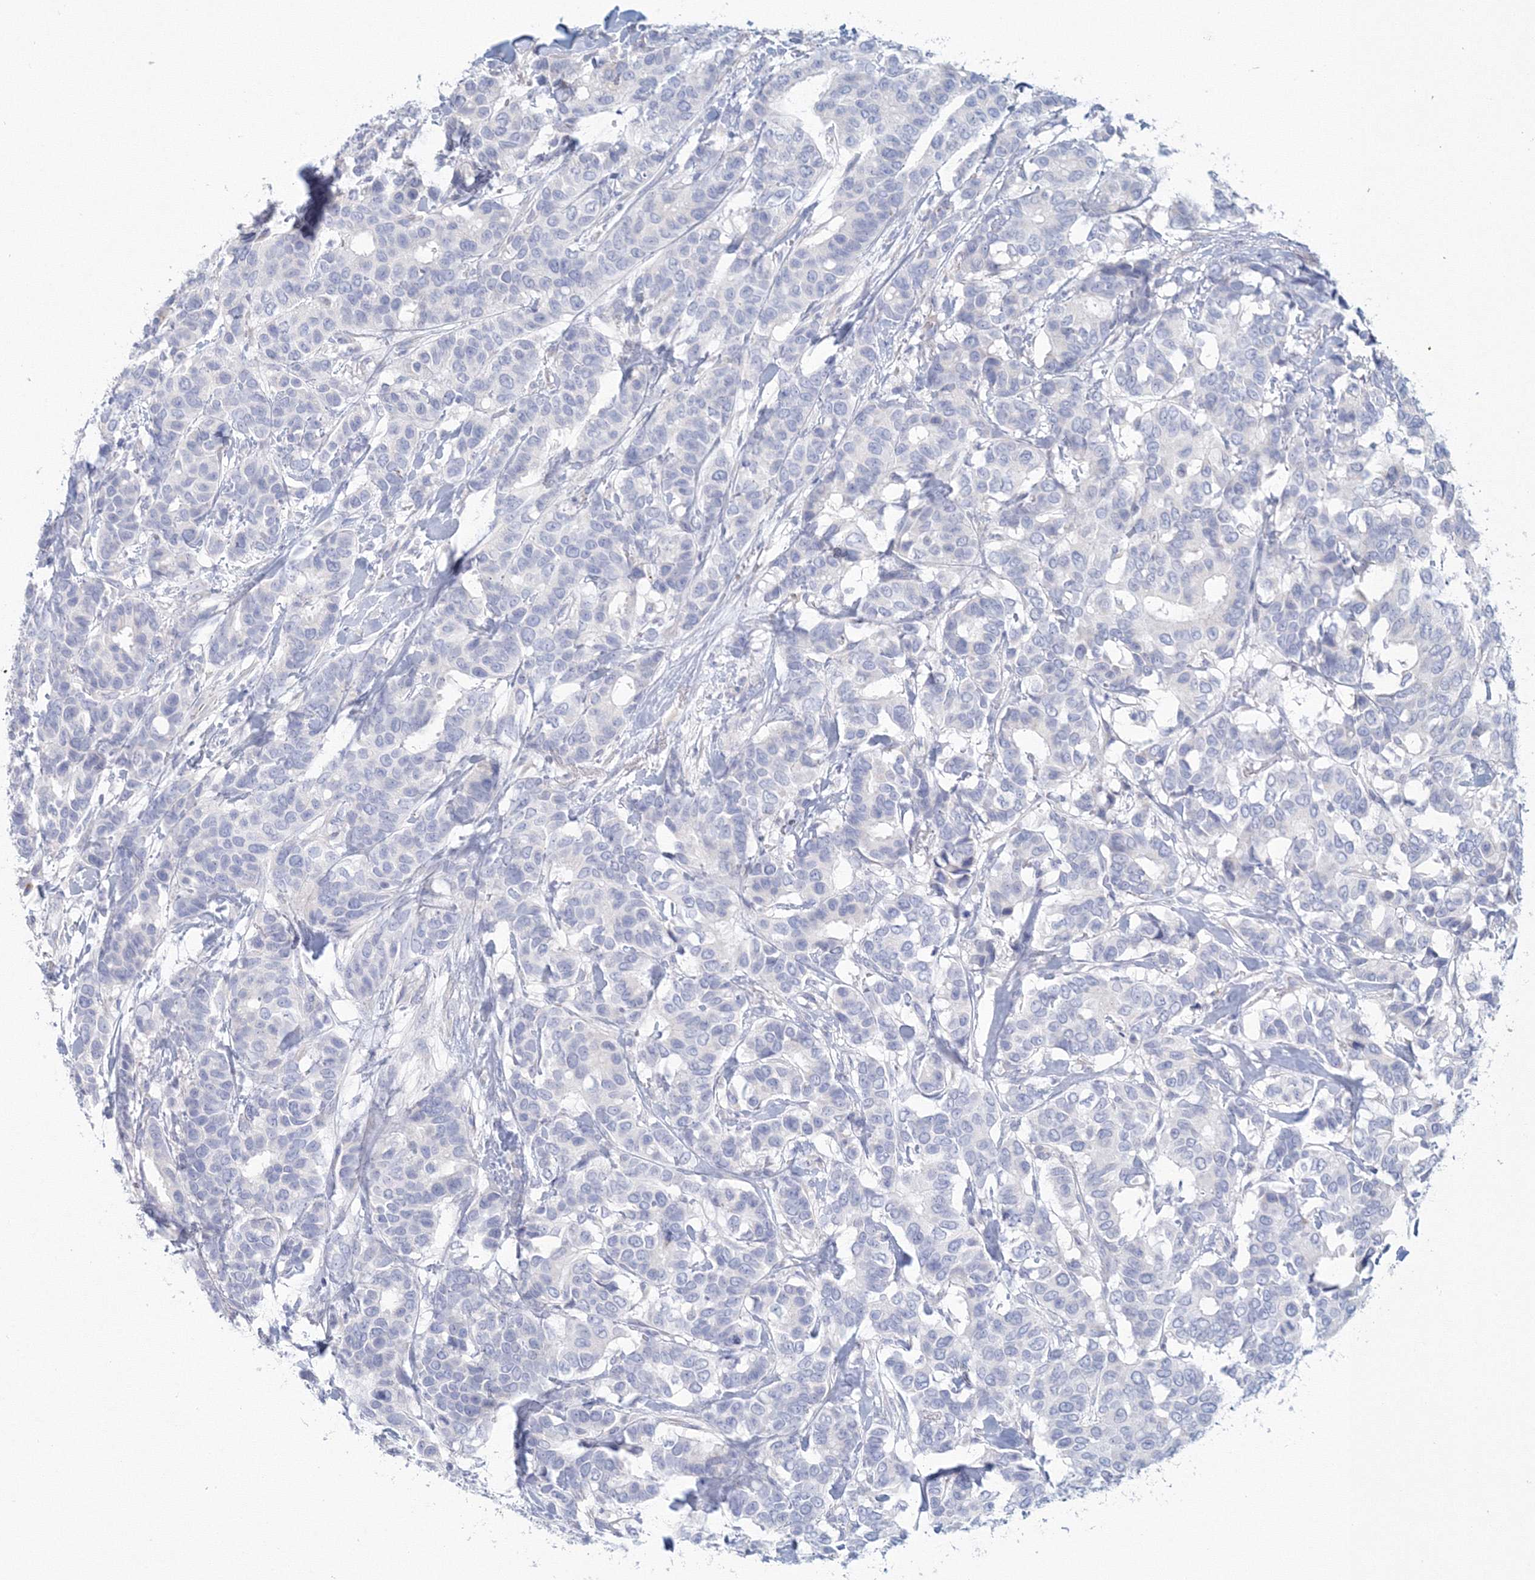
{"staining": {"intensity": "negative", "quantity": "none", "location": "none"}, "tissue": "breast cancer", "cell_type": "Tumor cells", "image_type": "cancer", "snomed": [{"axis": "morphology", "description": "Duct carcinoma"}, {"axis": "topography", "description": "Breast"}], "caption": "Breast cancer stained for a protein using immunohistochemistry (IHC) displays no staining tumor cells.", "gene": "VSIG1", "patient": {"sex": "female", "age": 87}}